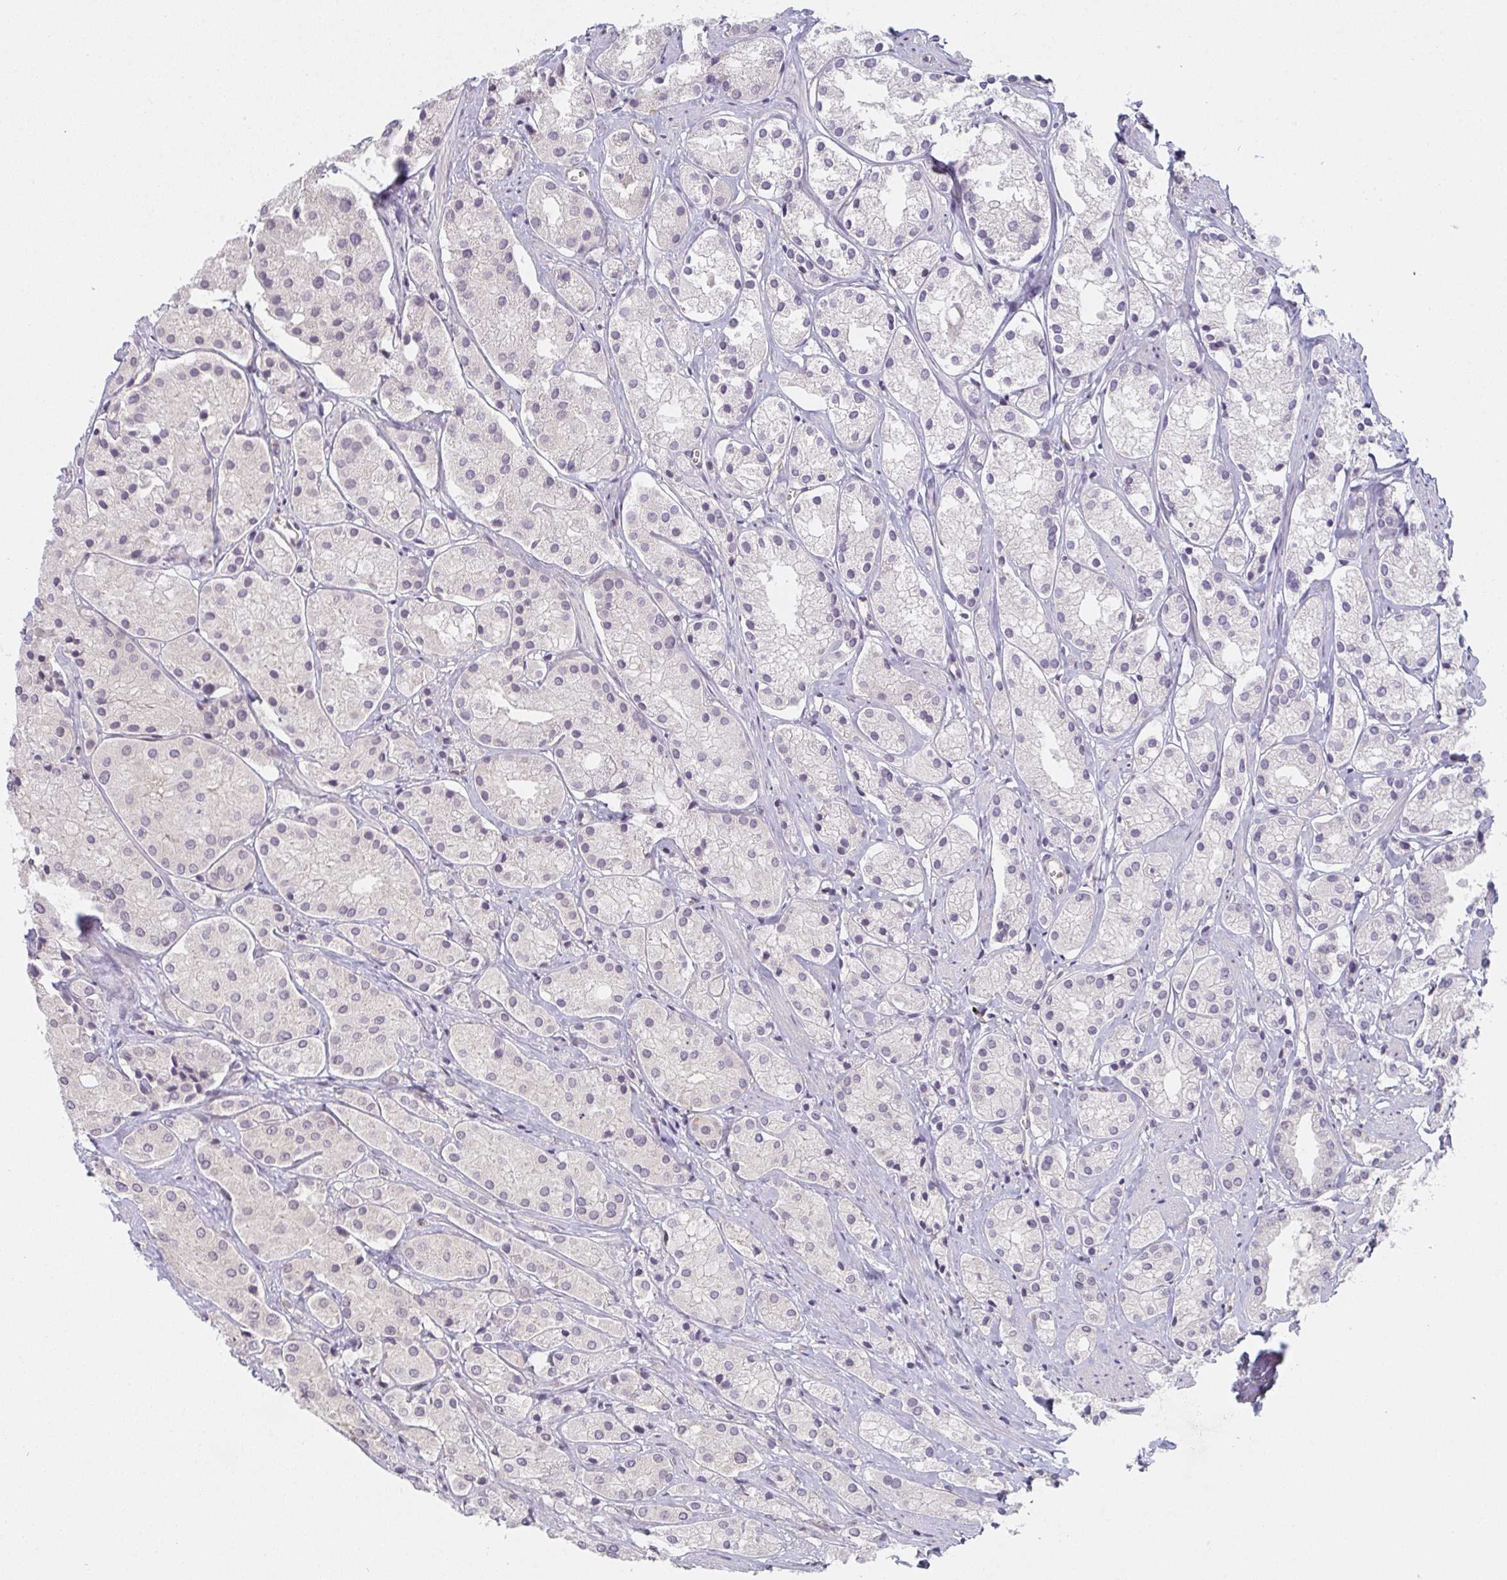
{"staining": {"intensity": "negative", "quantity": "none", "location": "none"}, "tissue": "prostate cancer", "cell_type": "Tumor cells", "image_type": "cancer", "snomed": [{"axis": "morphology", "description": "Adenocarcinoma, Low grade"}, {"axis": "topography", "description": "Prostate"}], "caption": "There is no significant staining in tumor cells of low-grade adenocarcinoma (prostate).", "gene": "GSDMB", "patient": {"sex": "male", "age": 69}}